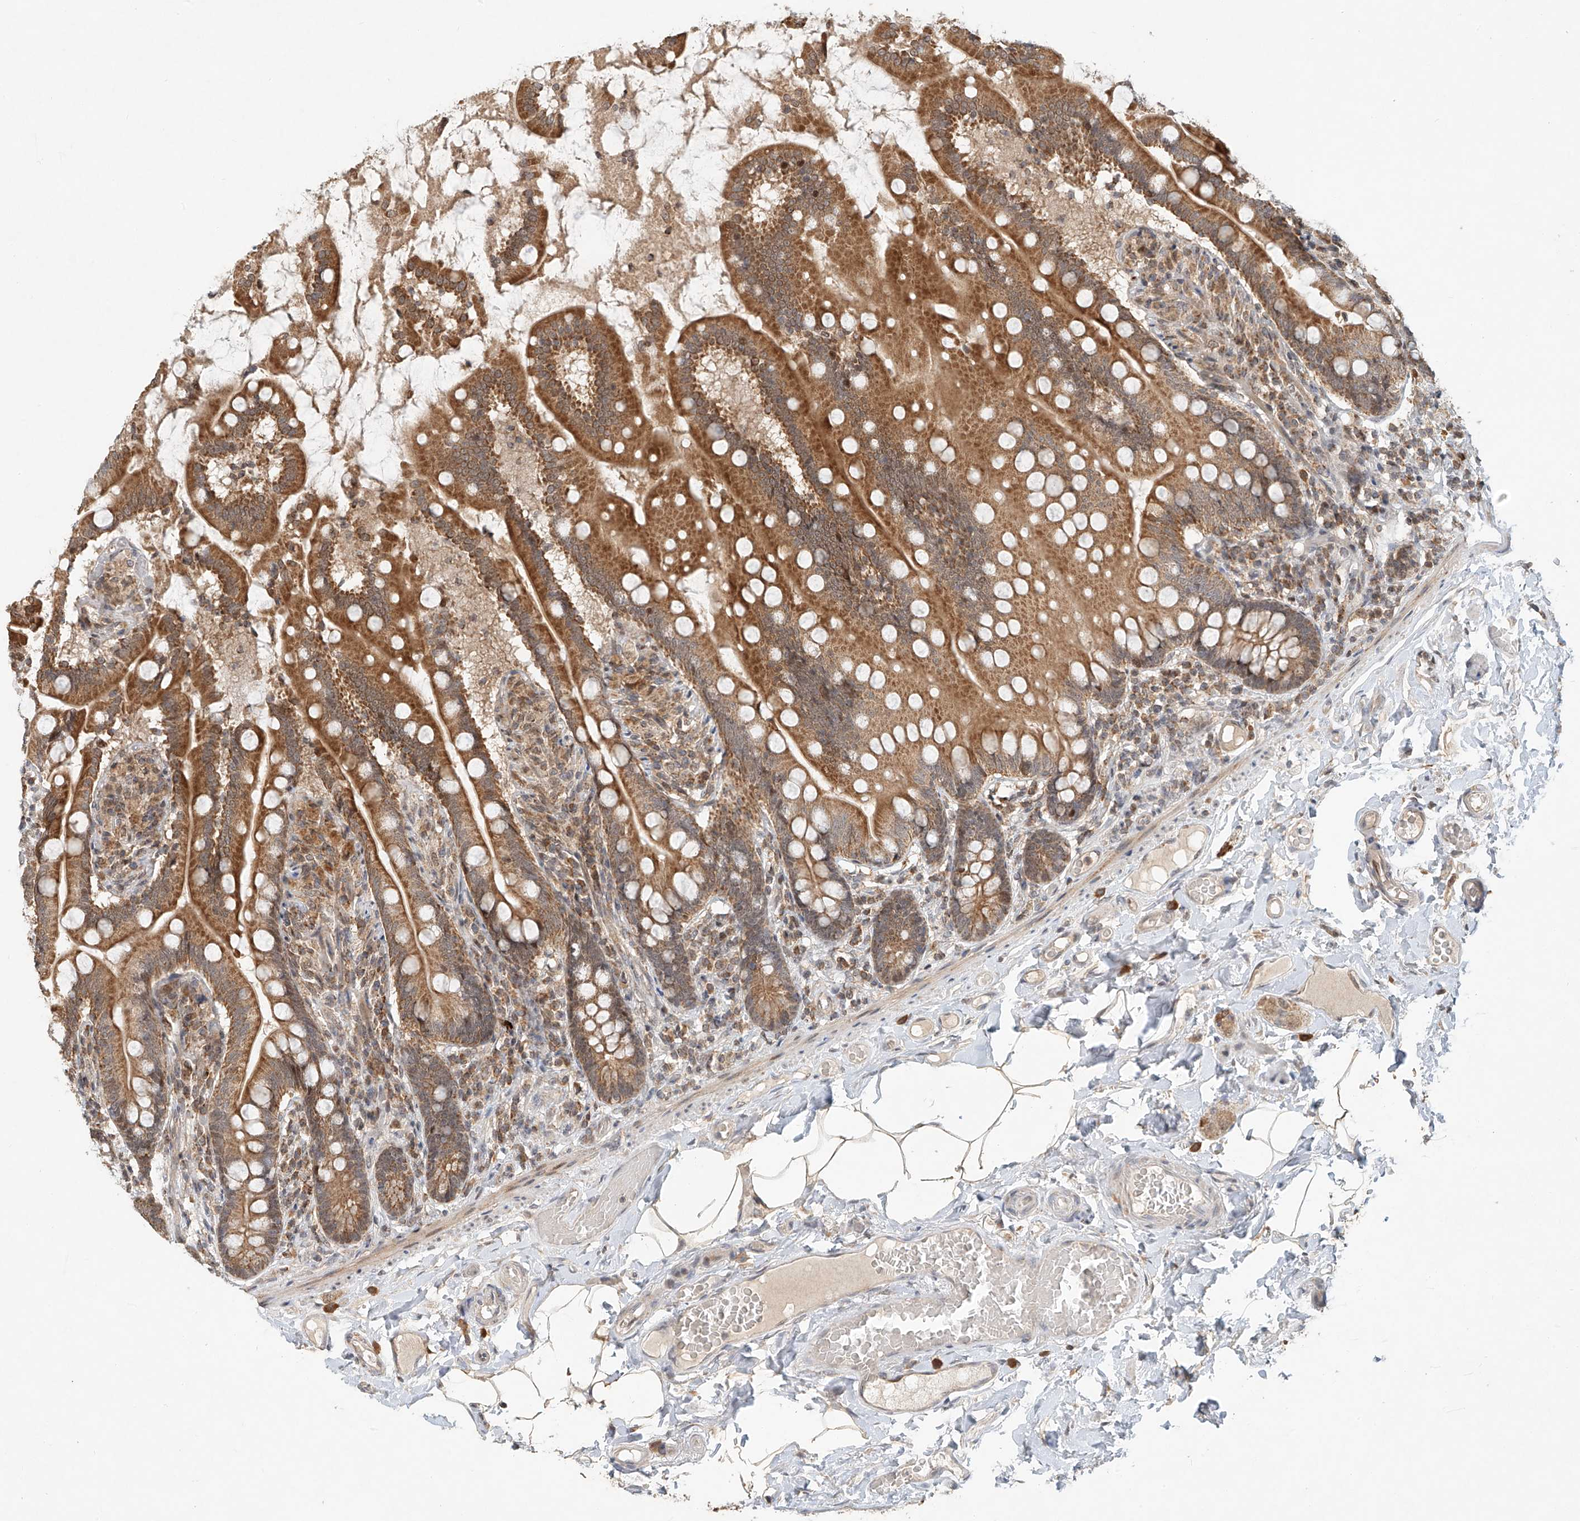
{"staining": {"intensity": "moderate", "quantity": ">75%", "location": "cytoplasmic/membranous"}, "tissue": "small intestine", "cell_type": "Glandular cells", "image_type": "normal", "snomed": [{"axis": "morphology", "description": "Normal tissue, NOS"}, {"axis": "topography", "description": "Small intestine"}], "caption": "Moderate cytoplasmic/membranous protein staining is appreciated in about >75% of glandular cells in small intestine.", "gene": "SYTL3", "patient": {"sex": "female", "age": 64}}